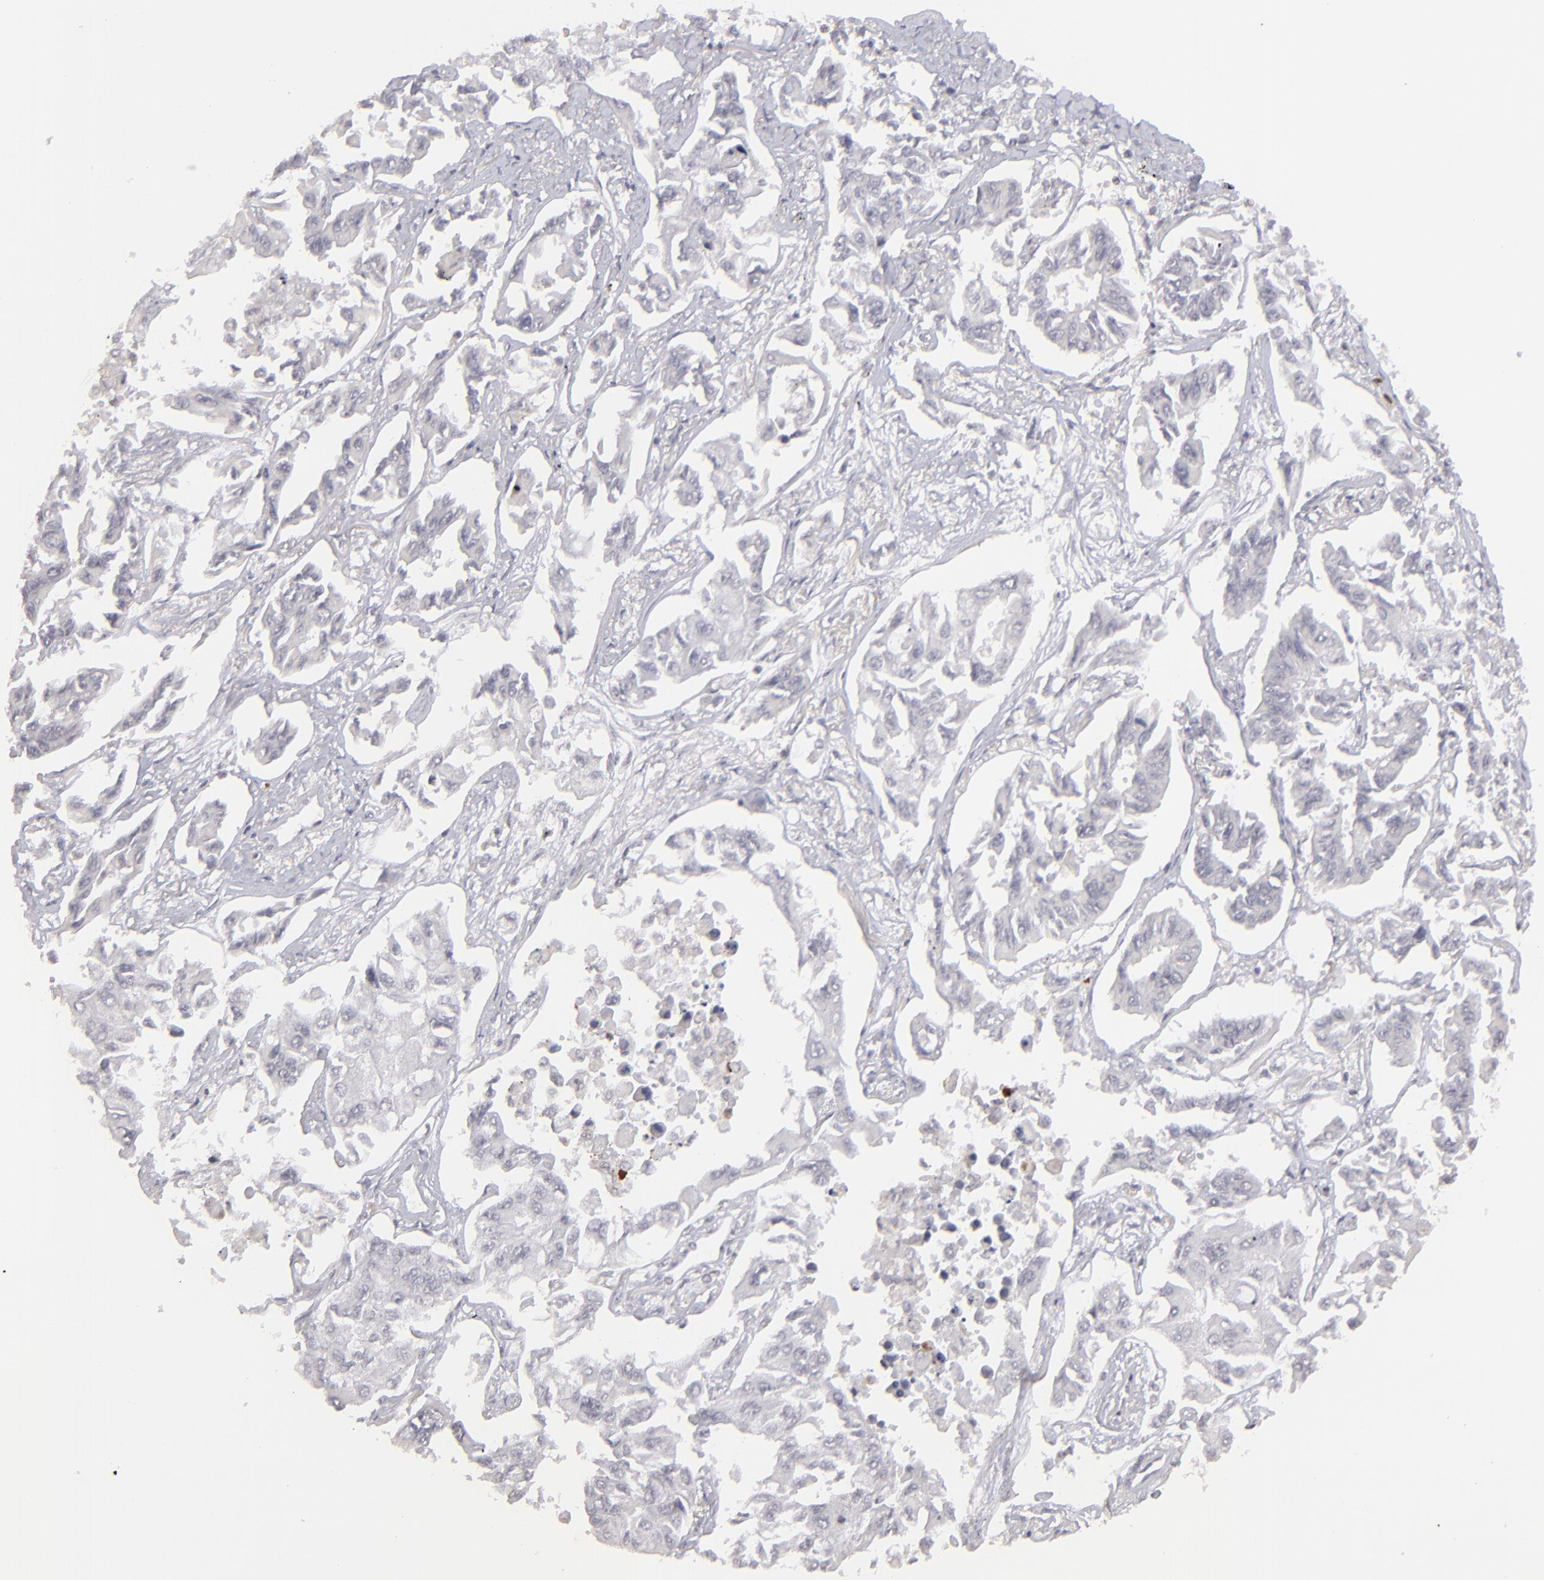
{"staining": {"intensity": "negative", "quantity": "none", "location": "none"}, "tissue": "lung cancer", "cell_type": "Tumor cells", "image_type": "cancer", "snomed": [{"axis": "morphology", "description": "Adenocarcinoma, NOS"}, {"axis": "topography", "description": "Lung"}], "caption": "Immunohistochemical staining of human lung cancer (adenocarcinoma) displays no significant expression in tumor cells. (DAB immunohistochemistry with hematoxylin counter stain).", "gene": "CLDN2", "patient": {"sex": "male", "age": 64}}